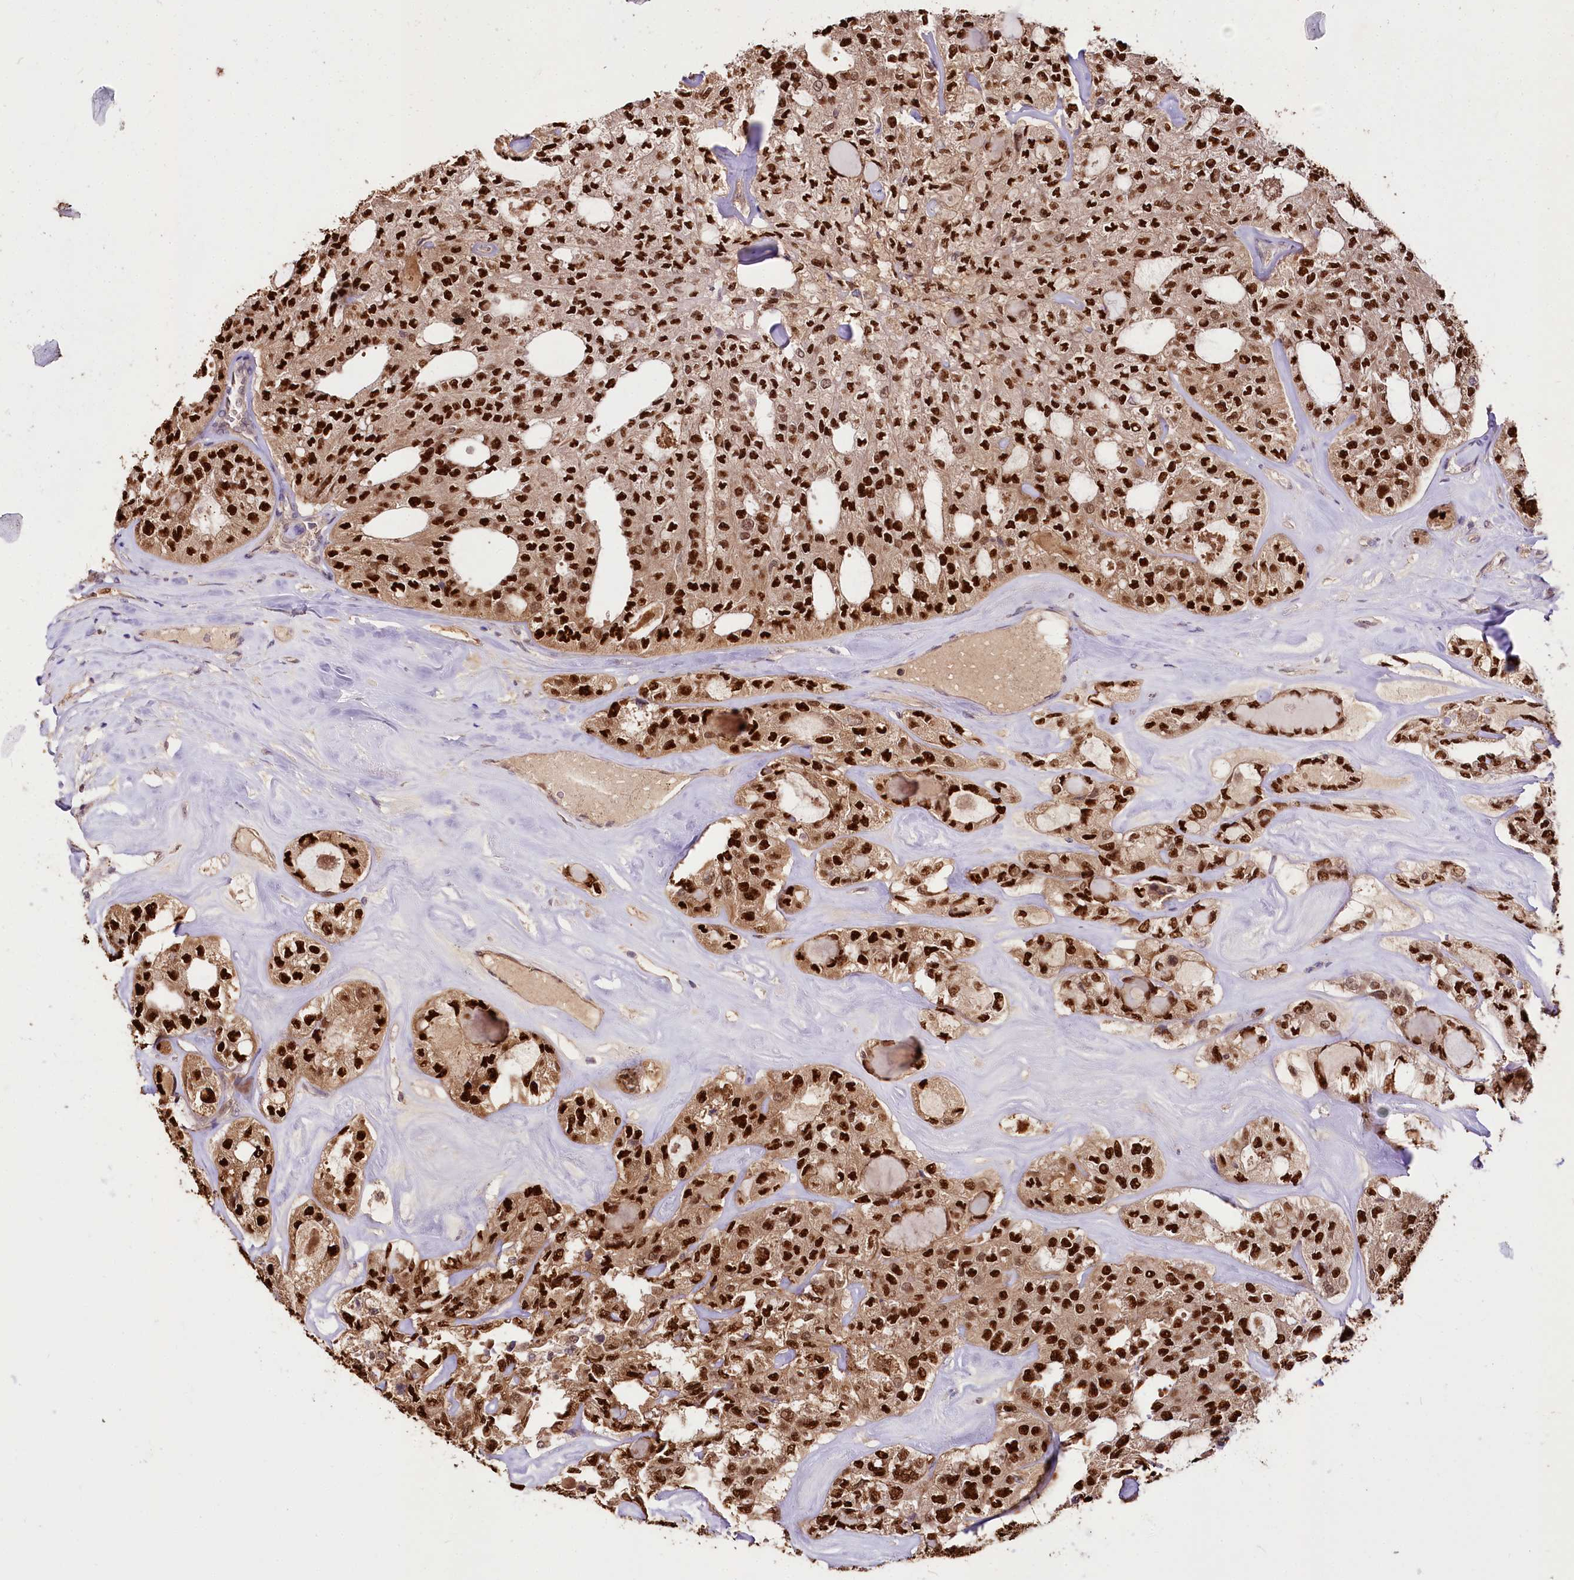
{"staining": {"intensity": "strong", "quantity": ">75%", "location": "nuclear"}, "tissue": "thyroid cancer", "cell_type": "Tumor cells", "image_type": "cancer", "snomed": [{"axis": "morphology", "description": "Follicular adenoma carcinoma, NOS"}, {"axis": "topography", "description": "Thyroid gland"}], "caption": "IHC photomicrograph of human thyroid cancer (follicular adenoma carcinoma) stained for a protein (brown), which shows high levels of strong nuclear staining in about >75% of tumor cells.", "gene": "GNL3L", "patient": {"sex": "male", "age": 75}}